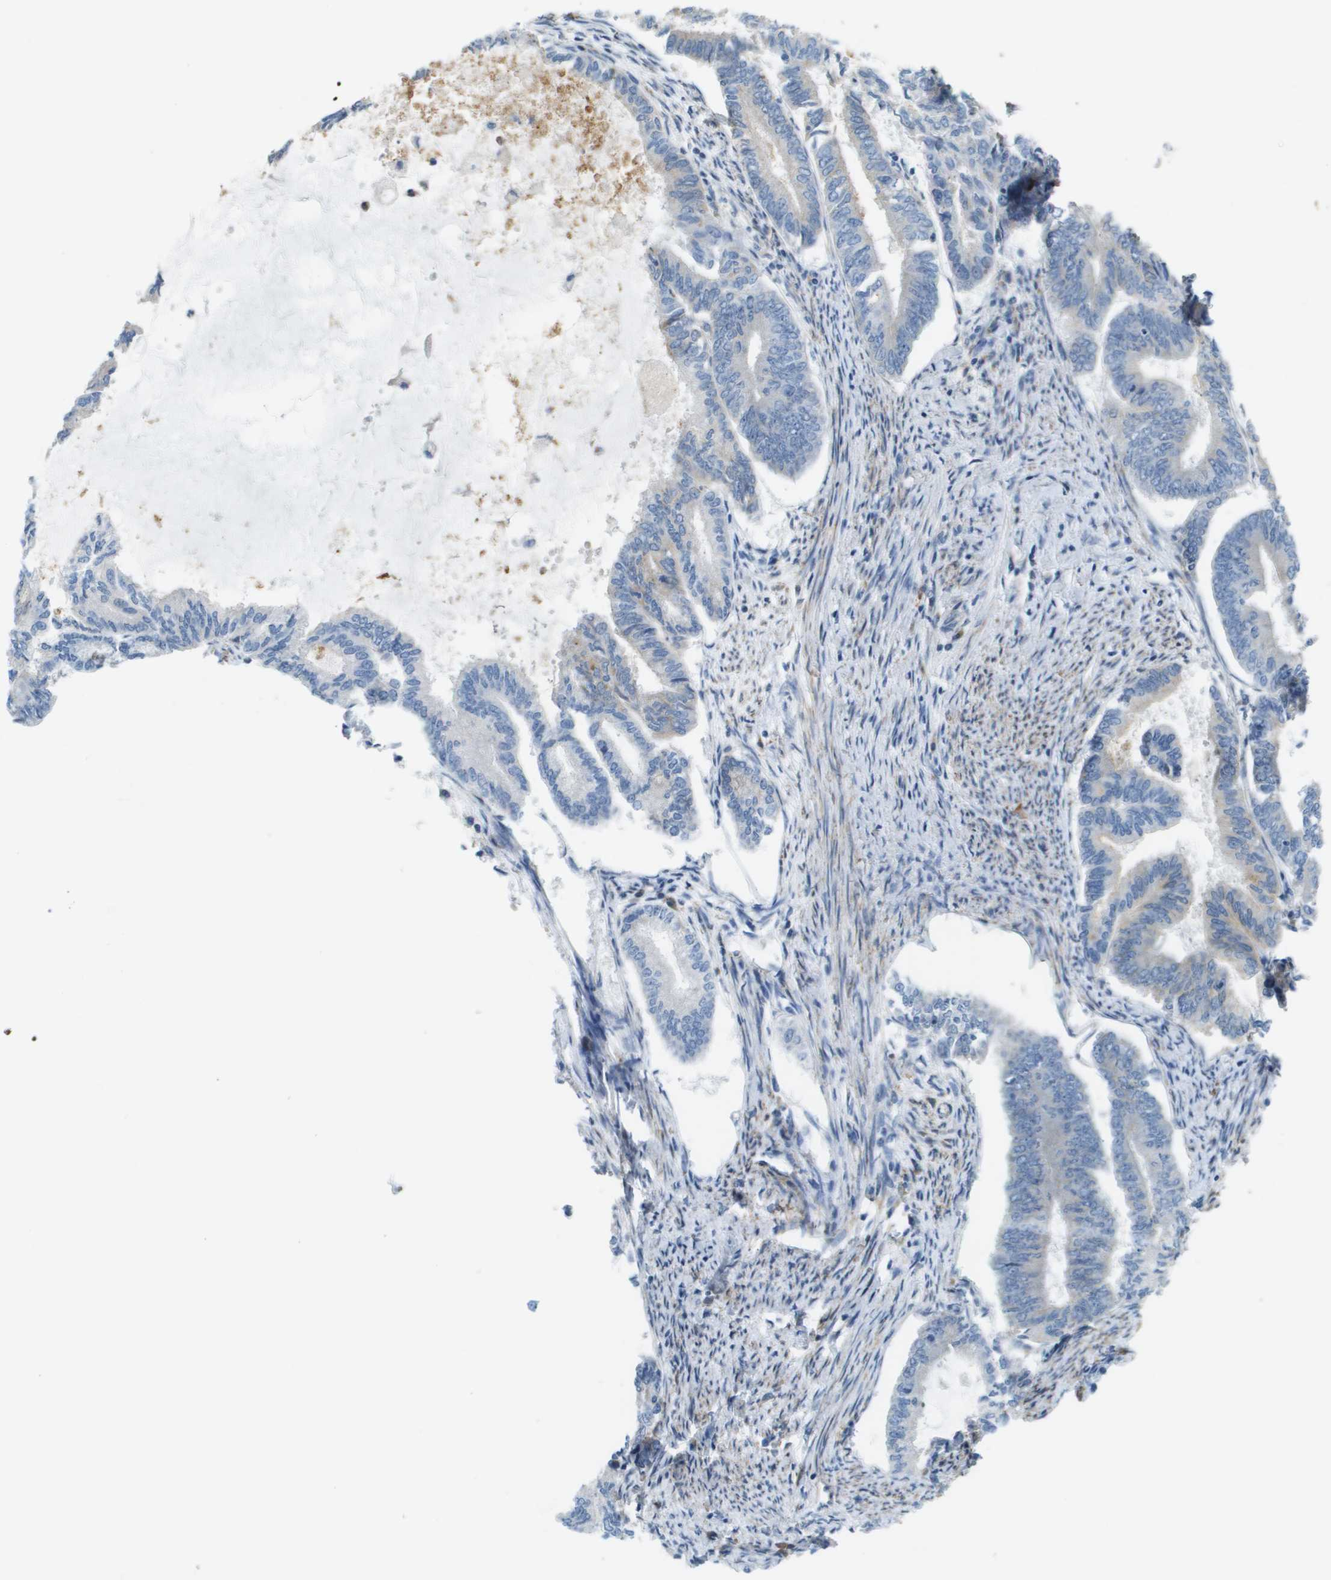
{"staining": {"intensity": "negative", "quantity": "none", "location": "none"}, "tissue": "endometrial cancer", "cell_type": "Tumor cells", "image_type": "cancer", "snomed": [{"axis": "morphology", "description": "Adenocarcinoma, NOS"}, {"axis": "topography", "description": "Endometrium"}], "caption": "The image shows no staining of tumor cells in endometrial adenocarcinoma.", "gene": "MYH11", "patient": {"sex": "female", "age": 86}}